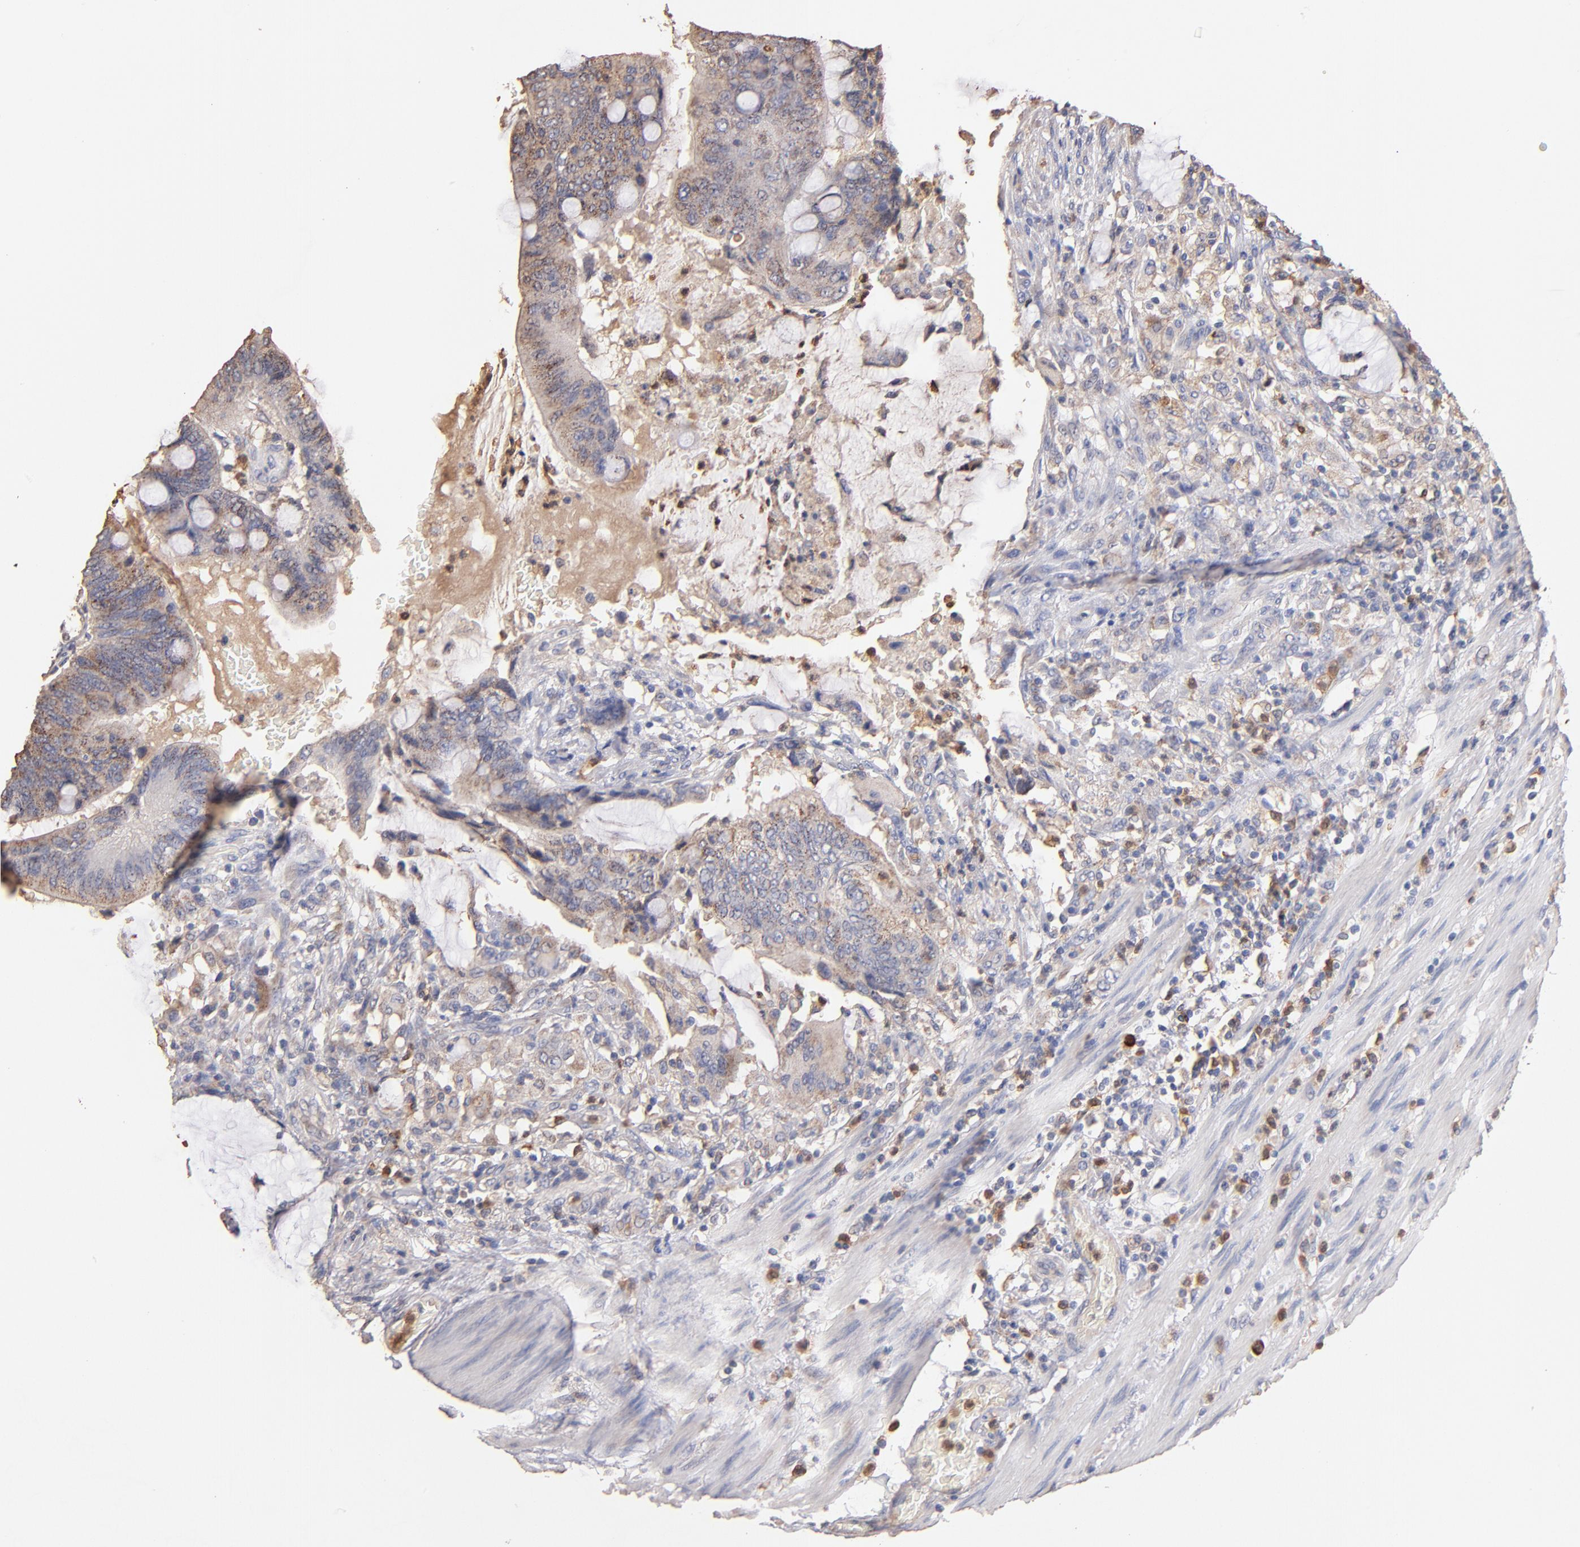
{"staining": {"intensity": "weak", "quantity": ">75%", "location": "cytoplasmic/membranous"}, "tissue": "colorectal cancer", "cell_type": "Tumor cells", "image_type": "cancer", "snomed": [{"axis": "morphology", "description": "Normal tissue, NOS"}, {"axis": "morphology", "description": "Adenocarcinoma, NOS"}, {"axis": "topography", "description": "Rectum"}], "caption": "Colorectal adenocarcinoma stained with immunohistochemistry (IHC) shows weak cytoplasmic/membranous staining in about >75% of tumor cells. The protein of interest is shown in brown color, while the nuclei are stained blue.", "gene": "RO60", "patient": {"sex": "male", "age": 92}}